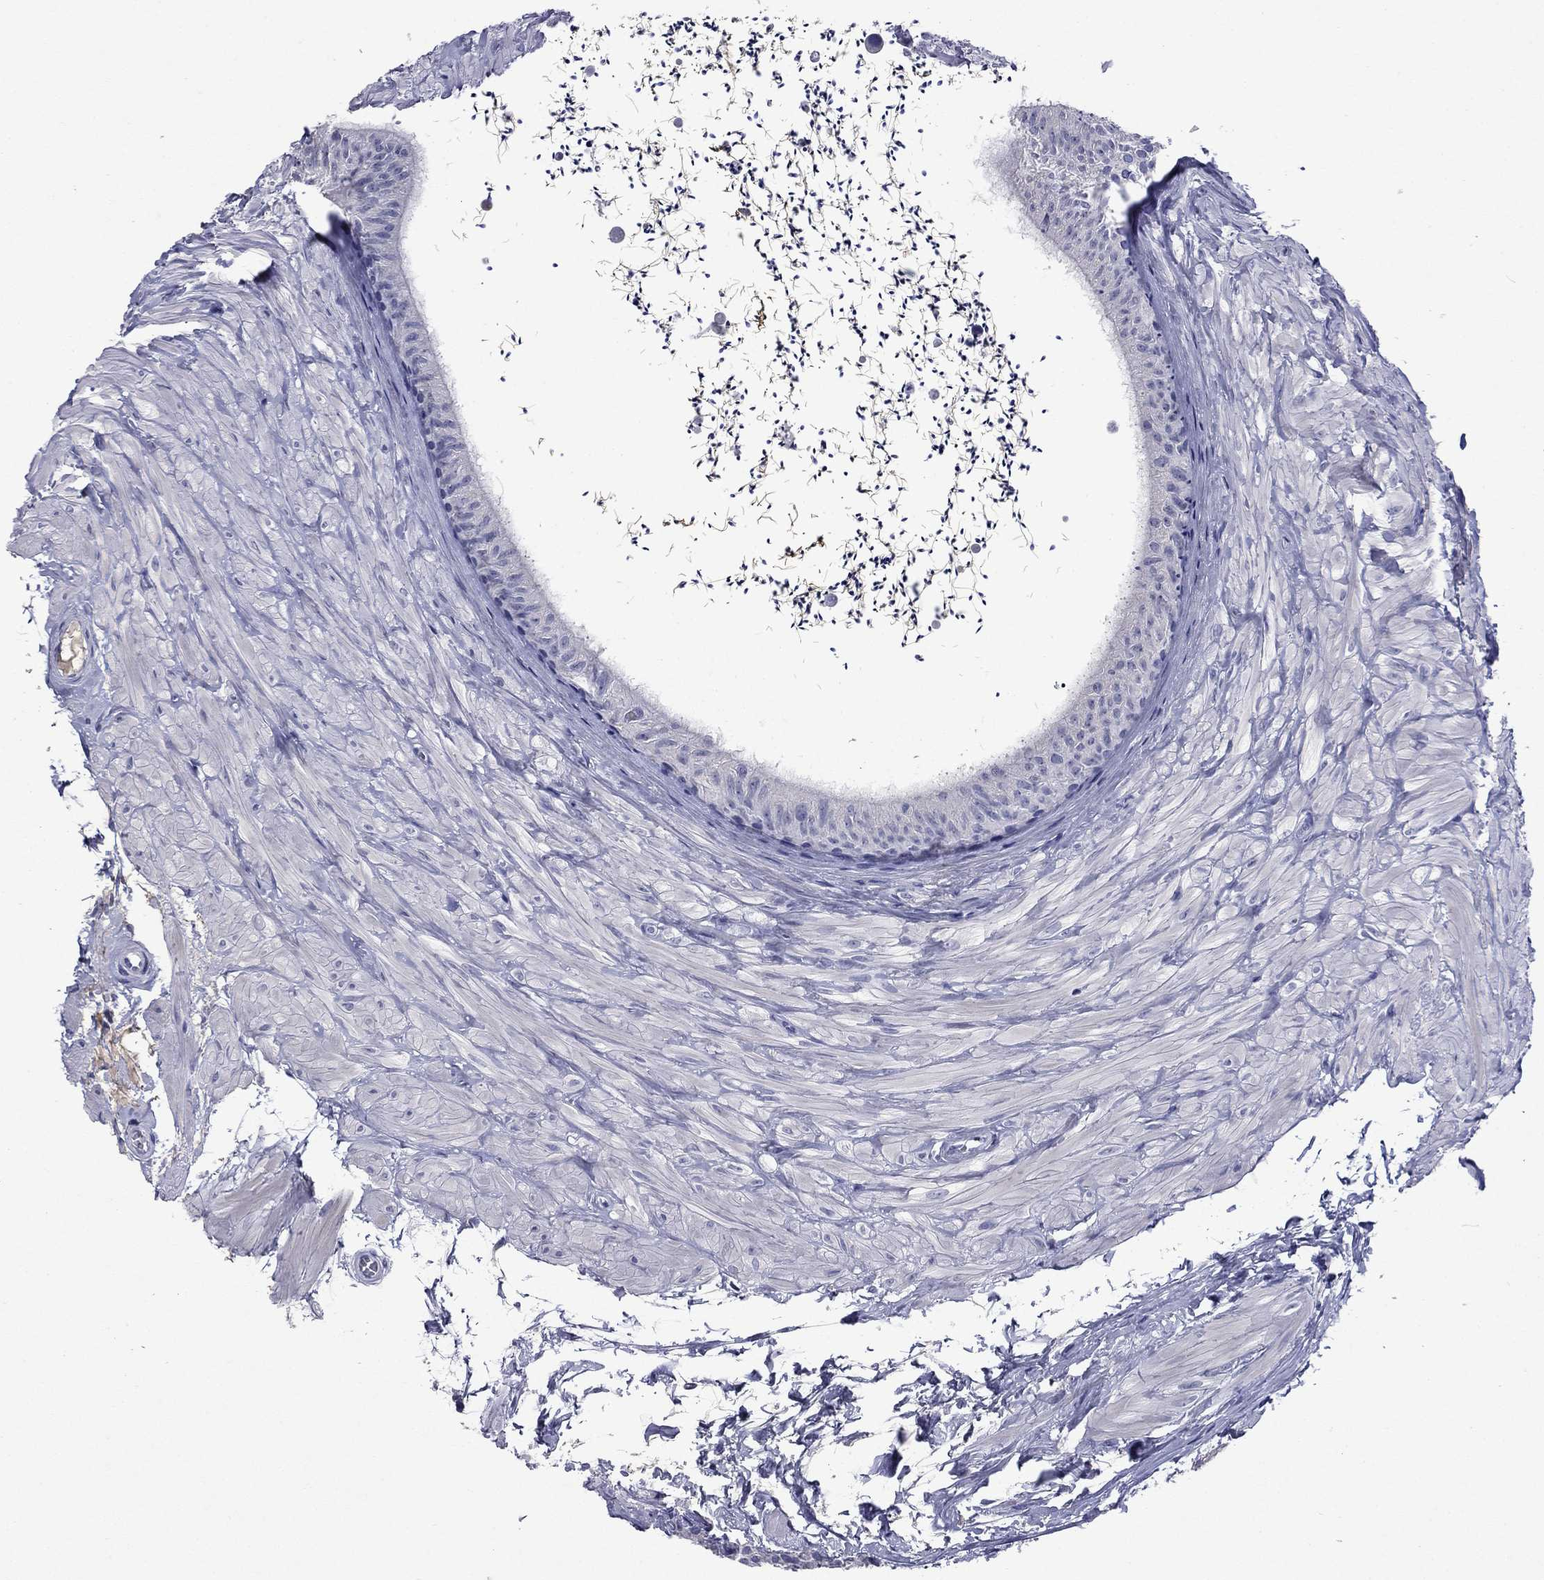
{"staining": {"intensity": "negative", "quantity": "none", "location": "none"}, "tissue": "epididymis", "cell_type": "Glandular cells", "image_type": "normal", "snomed": [{"axis": "morphology", "description": "Normal tissue, NOS"}, {"axis": "topography", "description": "Epididymis"}], "caption": "Immunohistochemistry (IHC) micrograph of normal human epididymis stained for a protein (brown), which displays no staining in glandular cells. (Stains: DAB immunohistochemistry (IHC) with hematoxylin counter stain, Microscopy: brightfield microscopy at high magnification).", "gene": "CFAP119", "patient": {"sex": "male", "age": 32}}